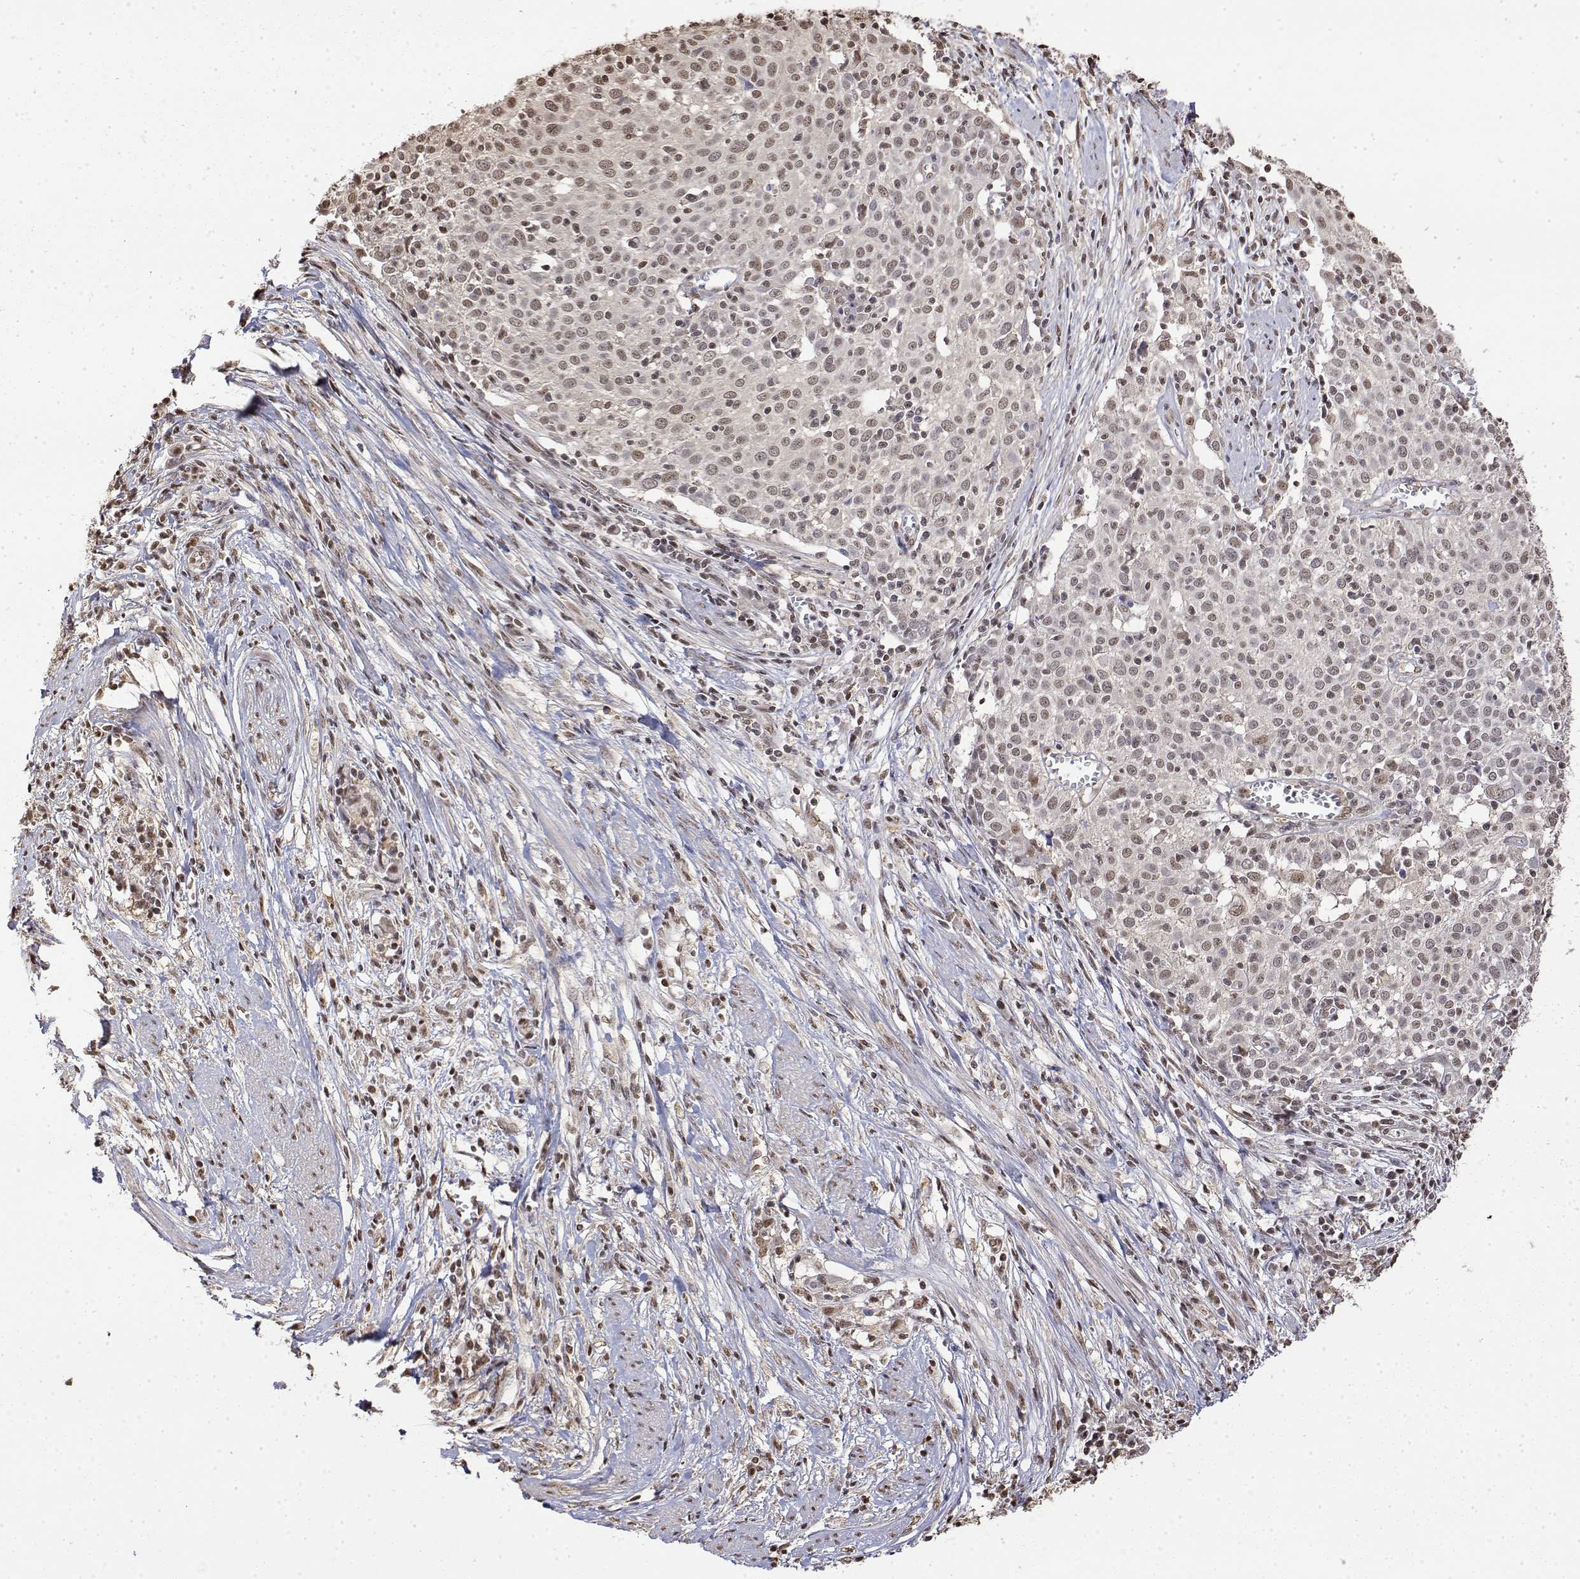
{"staining": {"intensity": "weak", "quantity": ">75%", "location": "nuclear"}, "tissue": "cervical cancer", "cell_type": "Tumor cells", "image_type": "cancer", "snomed": [{"axis": "morphology", "description": "Squamous cell carcinoma, NOS"}, {"axis": "topography", "description": "Cervix"}], "caption": "Cervical cancer tissue displays weak nuclear positivity in approximately >75% of tumor cells, visualized by immunohistochemistry.", "gene": "TPI1", "patient": {"sex": "female", "age": 39}}